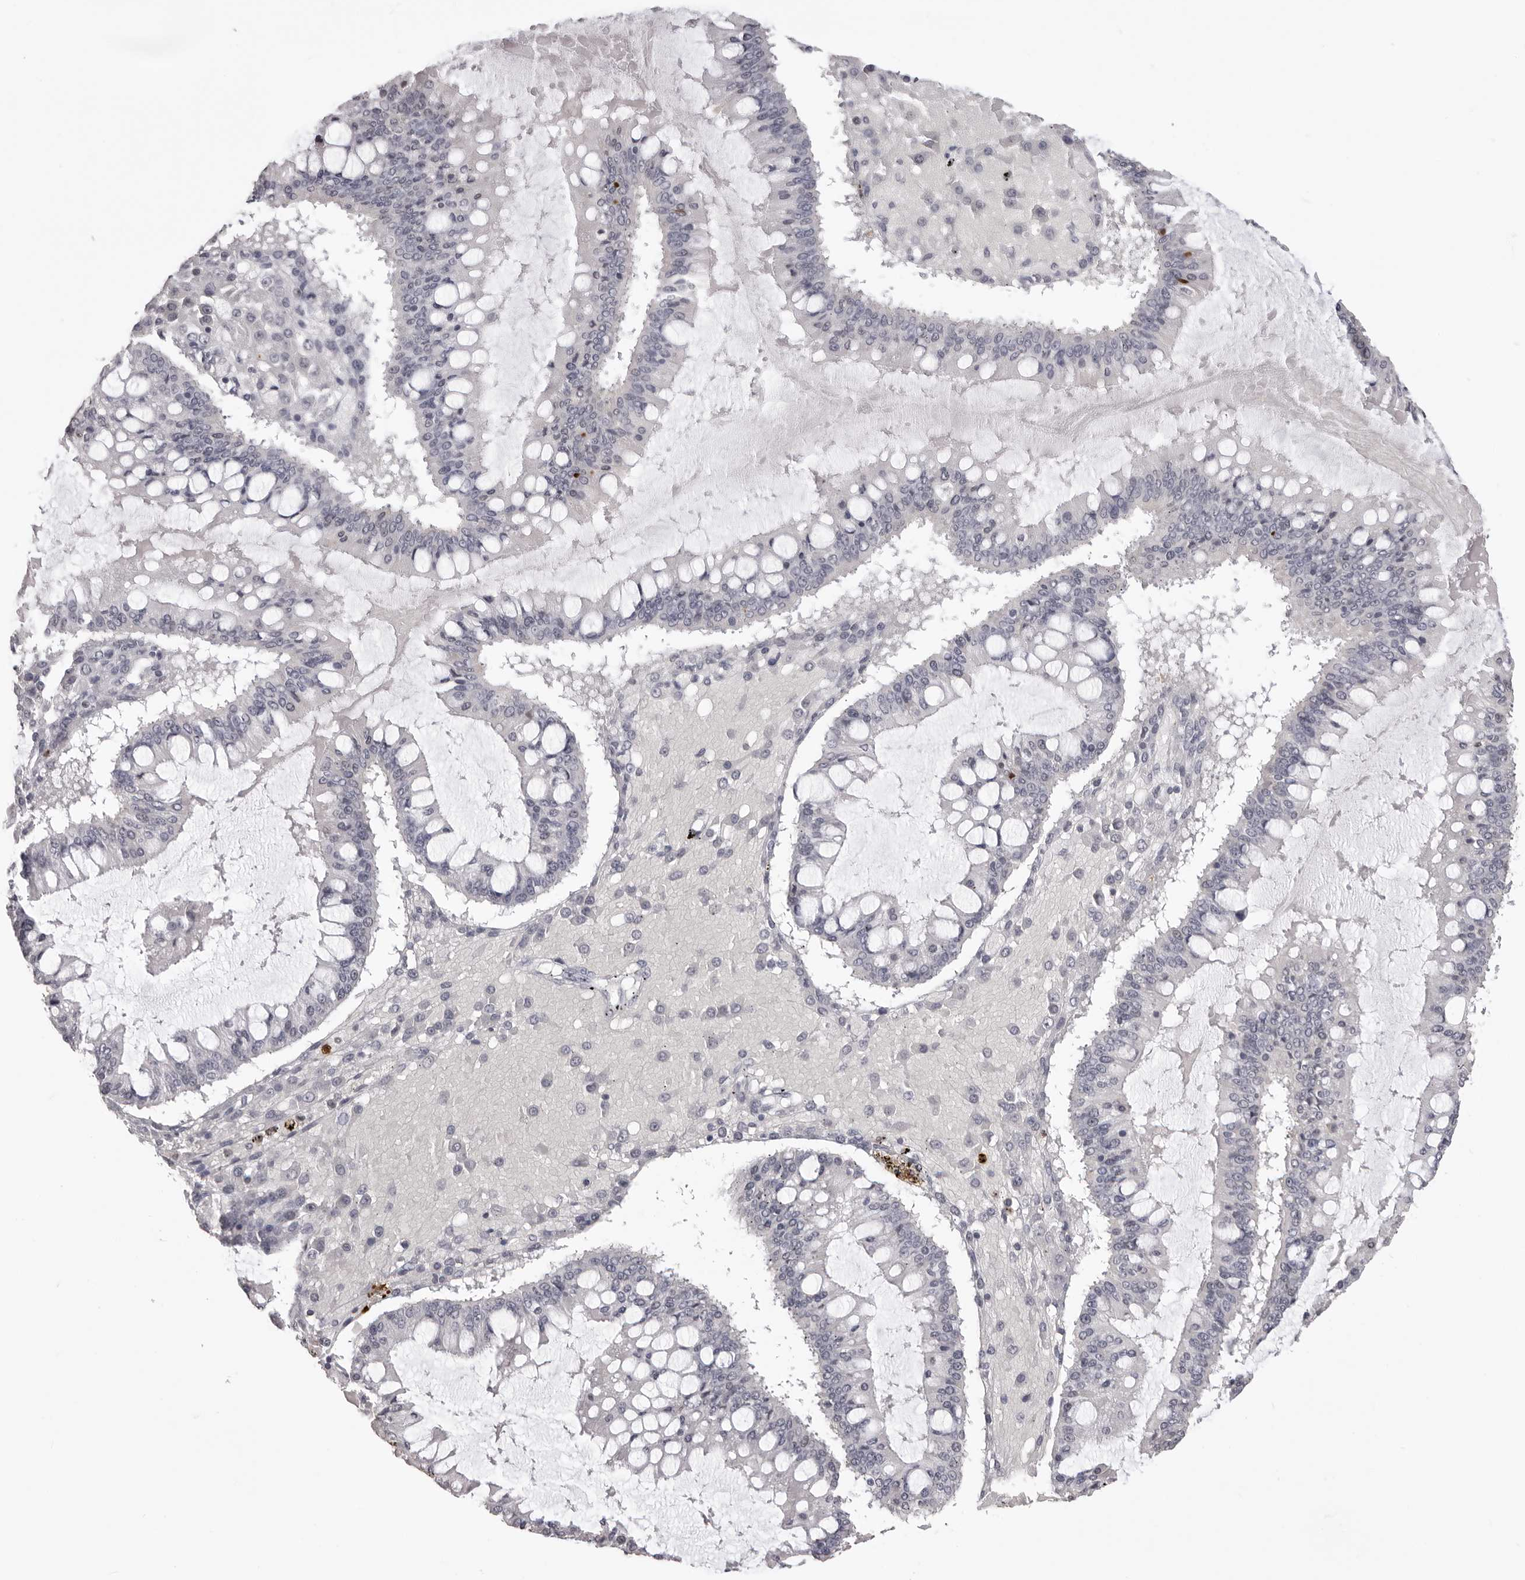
{"staining": {"intensity": "negative", "quantity": "none", "location": "none"}, "tissue": "ovarian cancer", "cell_type": "Tumor cells", "image_type": "cancer", "snomed": [{"axis": "morphology", "description": "Cystadenocarcinoma, mucinous, NOS"}, {"axis": "topography", "description": "Ovary"}], "caption": "IHC micrograph of neoplastic tissue: ovarian cancer stained with DAB displays no significant protein positivity in tumor cells.", "gene": "IL31", "patient": {"sex": "female", "age": 73}}